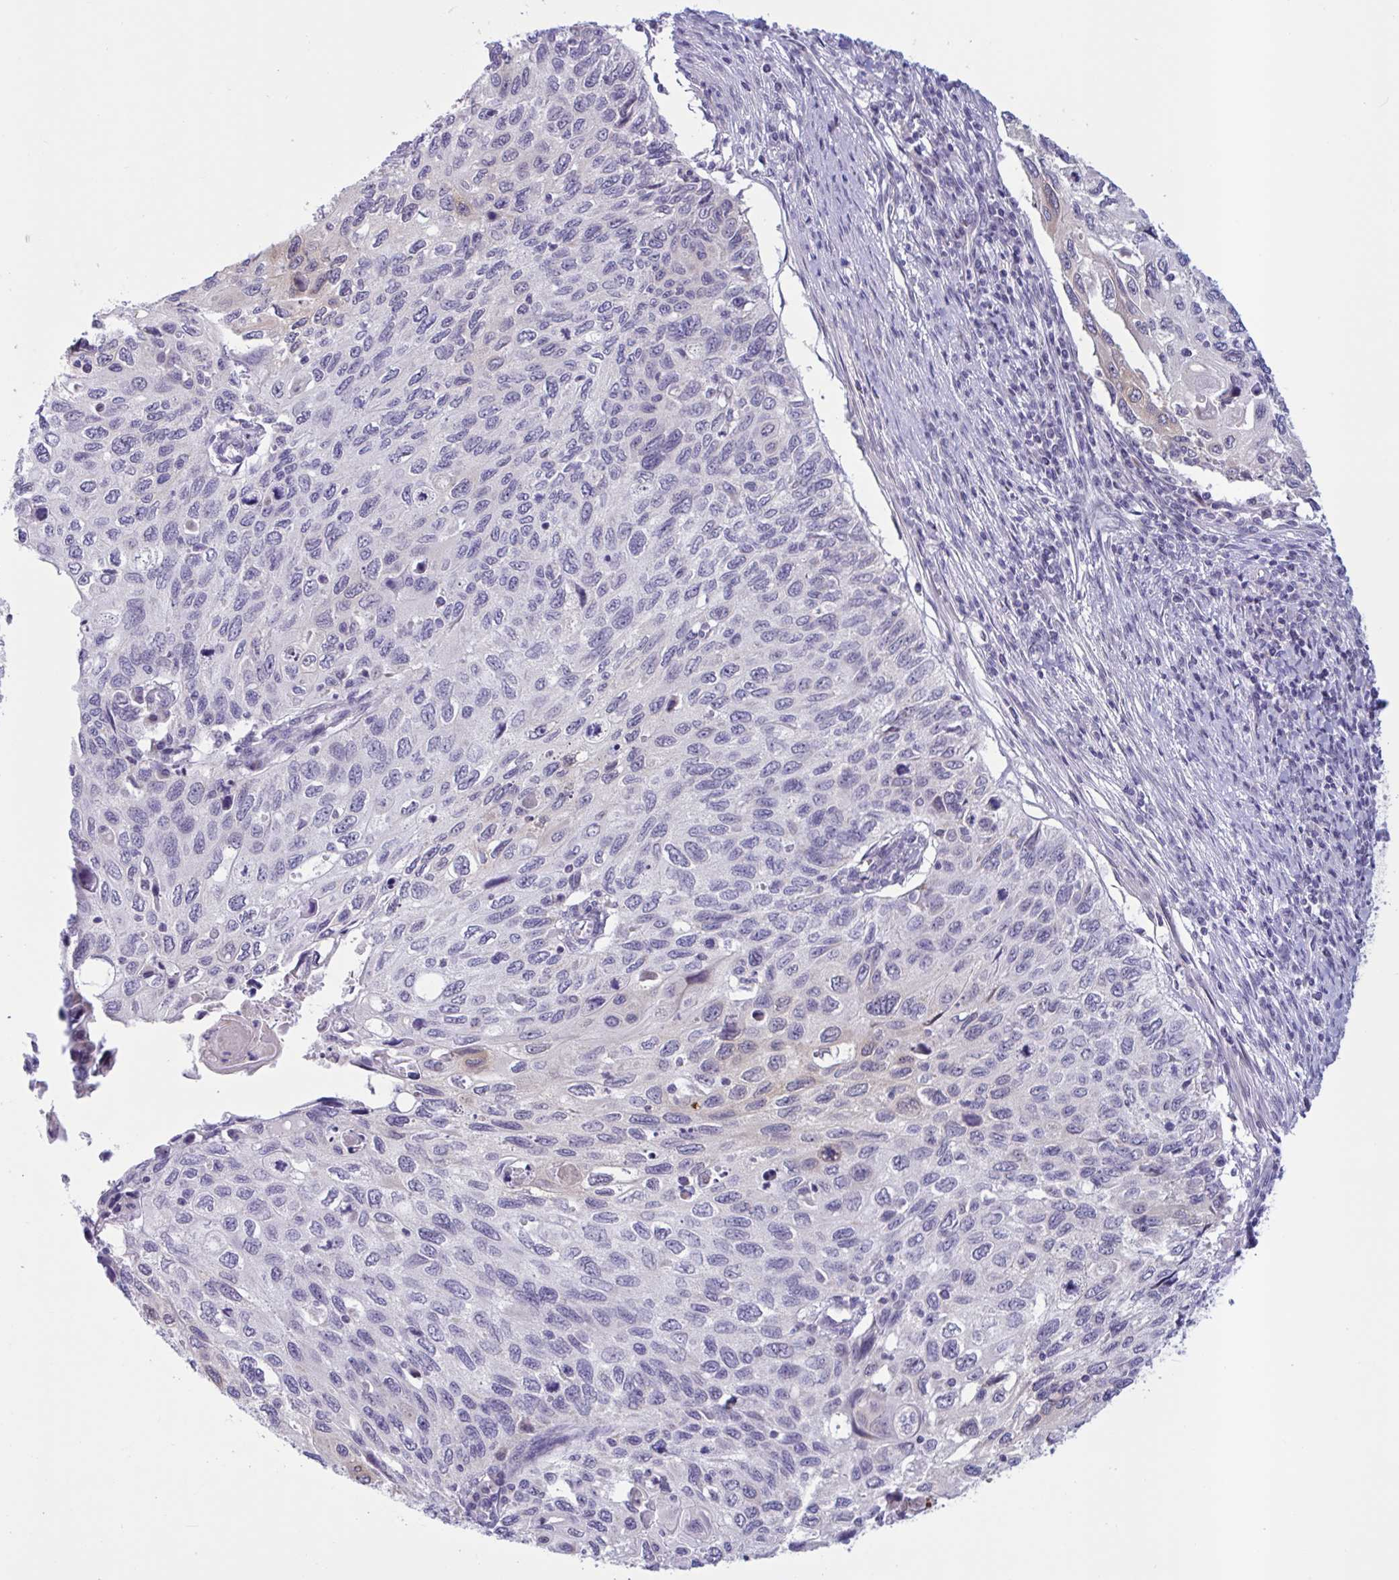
{"staining": {"intensity": "moderate", "quantity": "<25%", "location": "cytoplasmic/membranous"}, "tissue": "cervical cancer", "cell_type": "Tumor cells", "image_type": "cancer", "snomed": [{"axis": "morphology", "description": "Squamous cell carcinoma, NOS"}, {"axis": "topography", "description": "Cervix"}], "caption": "The immunohistochemical stain labels moderate cytoplasmic/membranous positivity in tumor cells of squamous cell carcinoma (cervical) tissue.", "gene": "DOCK11", "patient": {"sex": "female", "age": 70}}